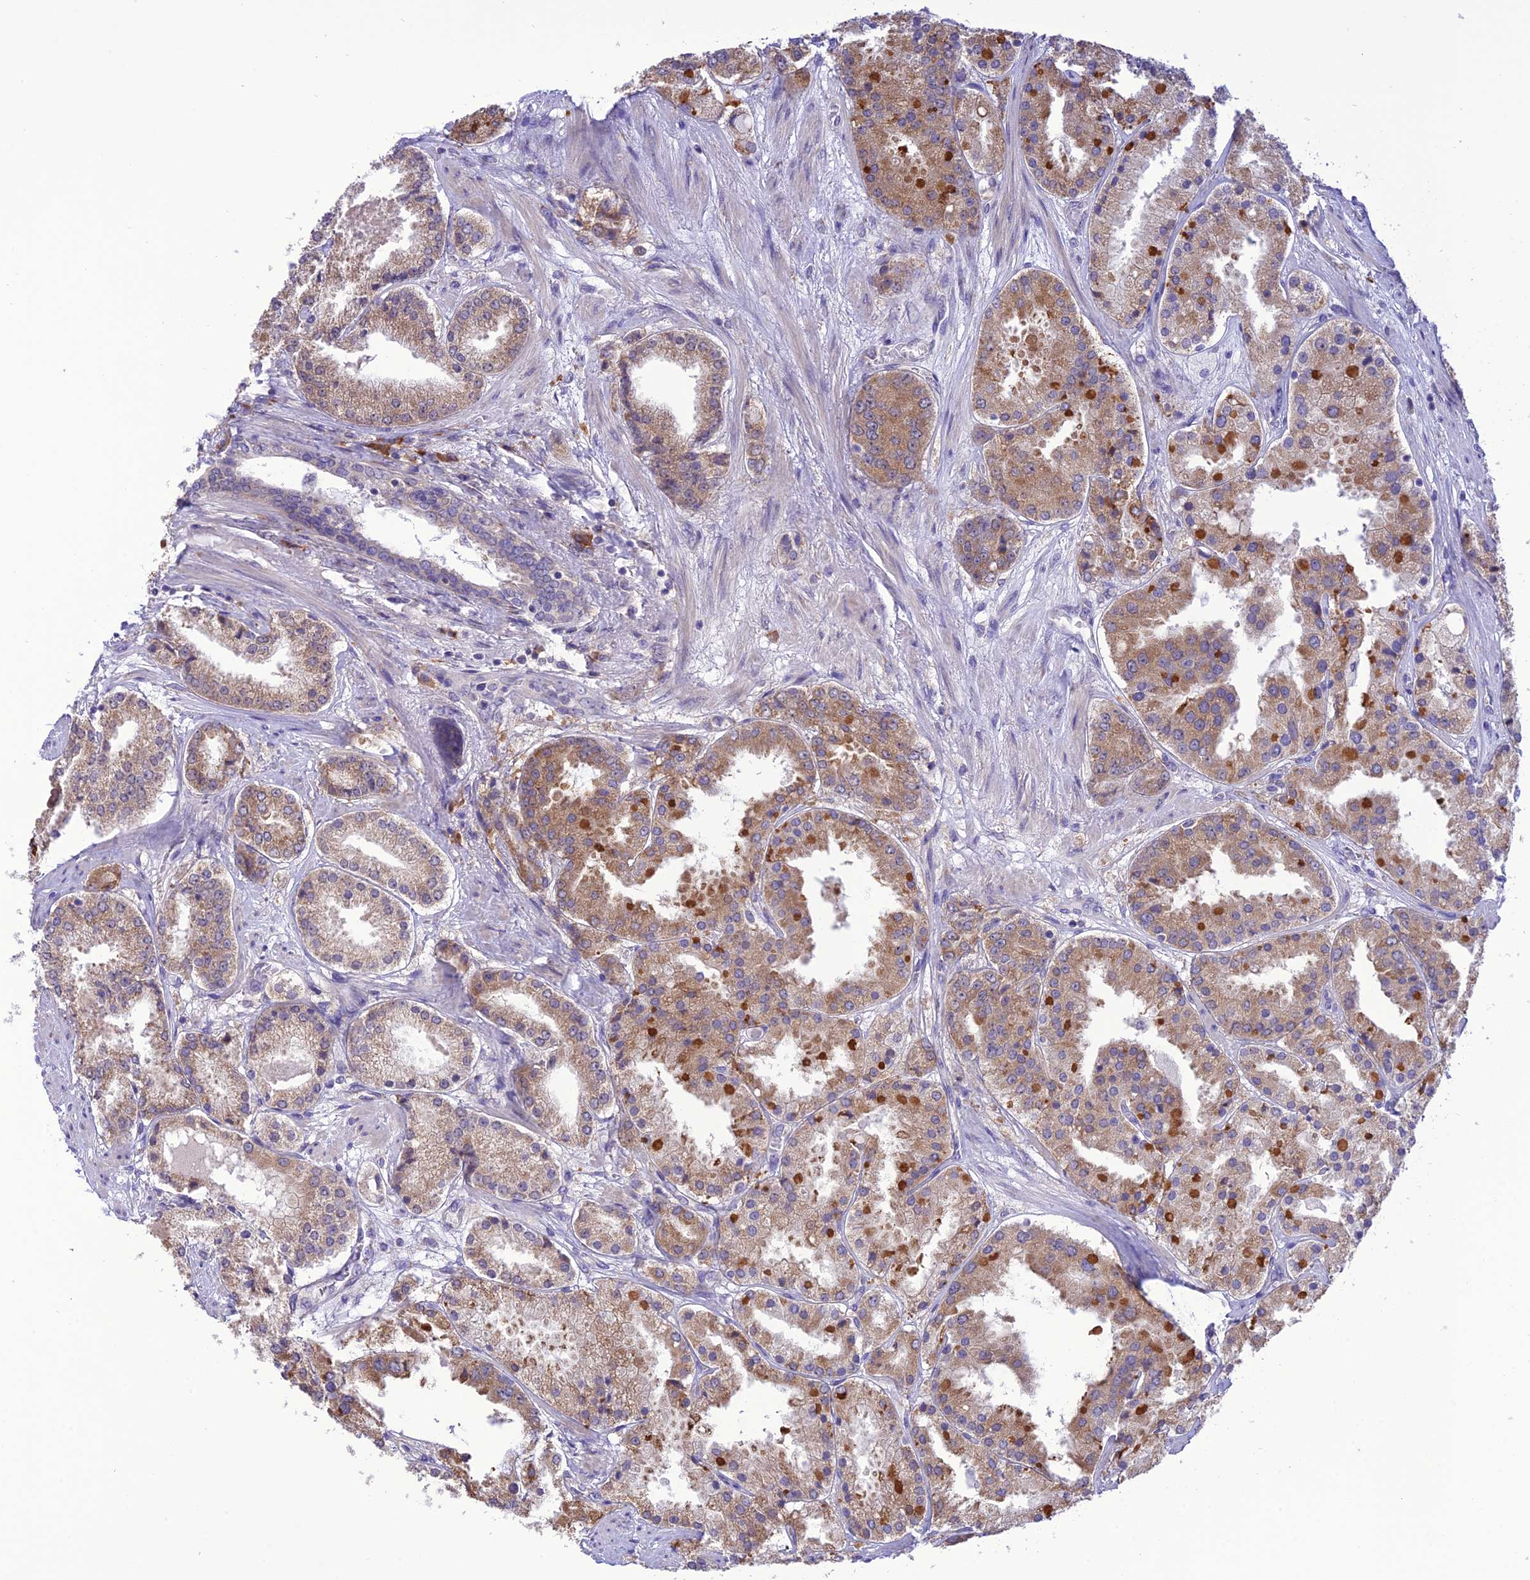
{"staining": {"intensity": "moderate", "quantity": ">75%", "location": "cytoplasmic/membranous"}, "tissue": "prostate cancer", "cell_type": "Tumor cells", "image_type": "cancer", "snomed": [{"axis": "morphology", "description": "Adenocarcinoma, High grade"}, {"axis": "topography", "description": "Prostate"}], "caption": "Human prostate high-grade adenocarcinoma stained with a protein marker shows moderate staining in tumor cells.", "gene": "RNF126", "patient": {"sex": "male", "age": 63}}